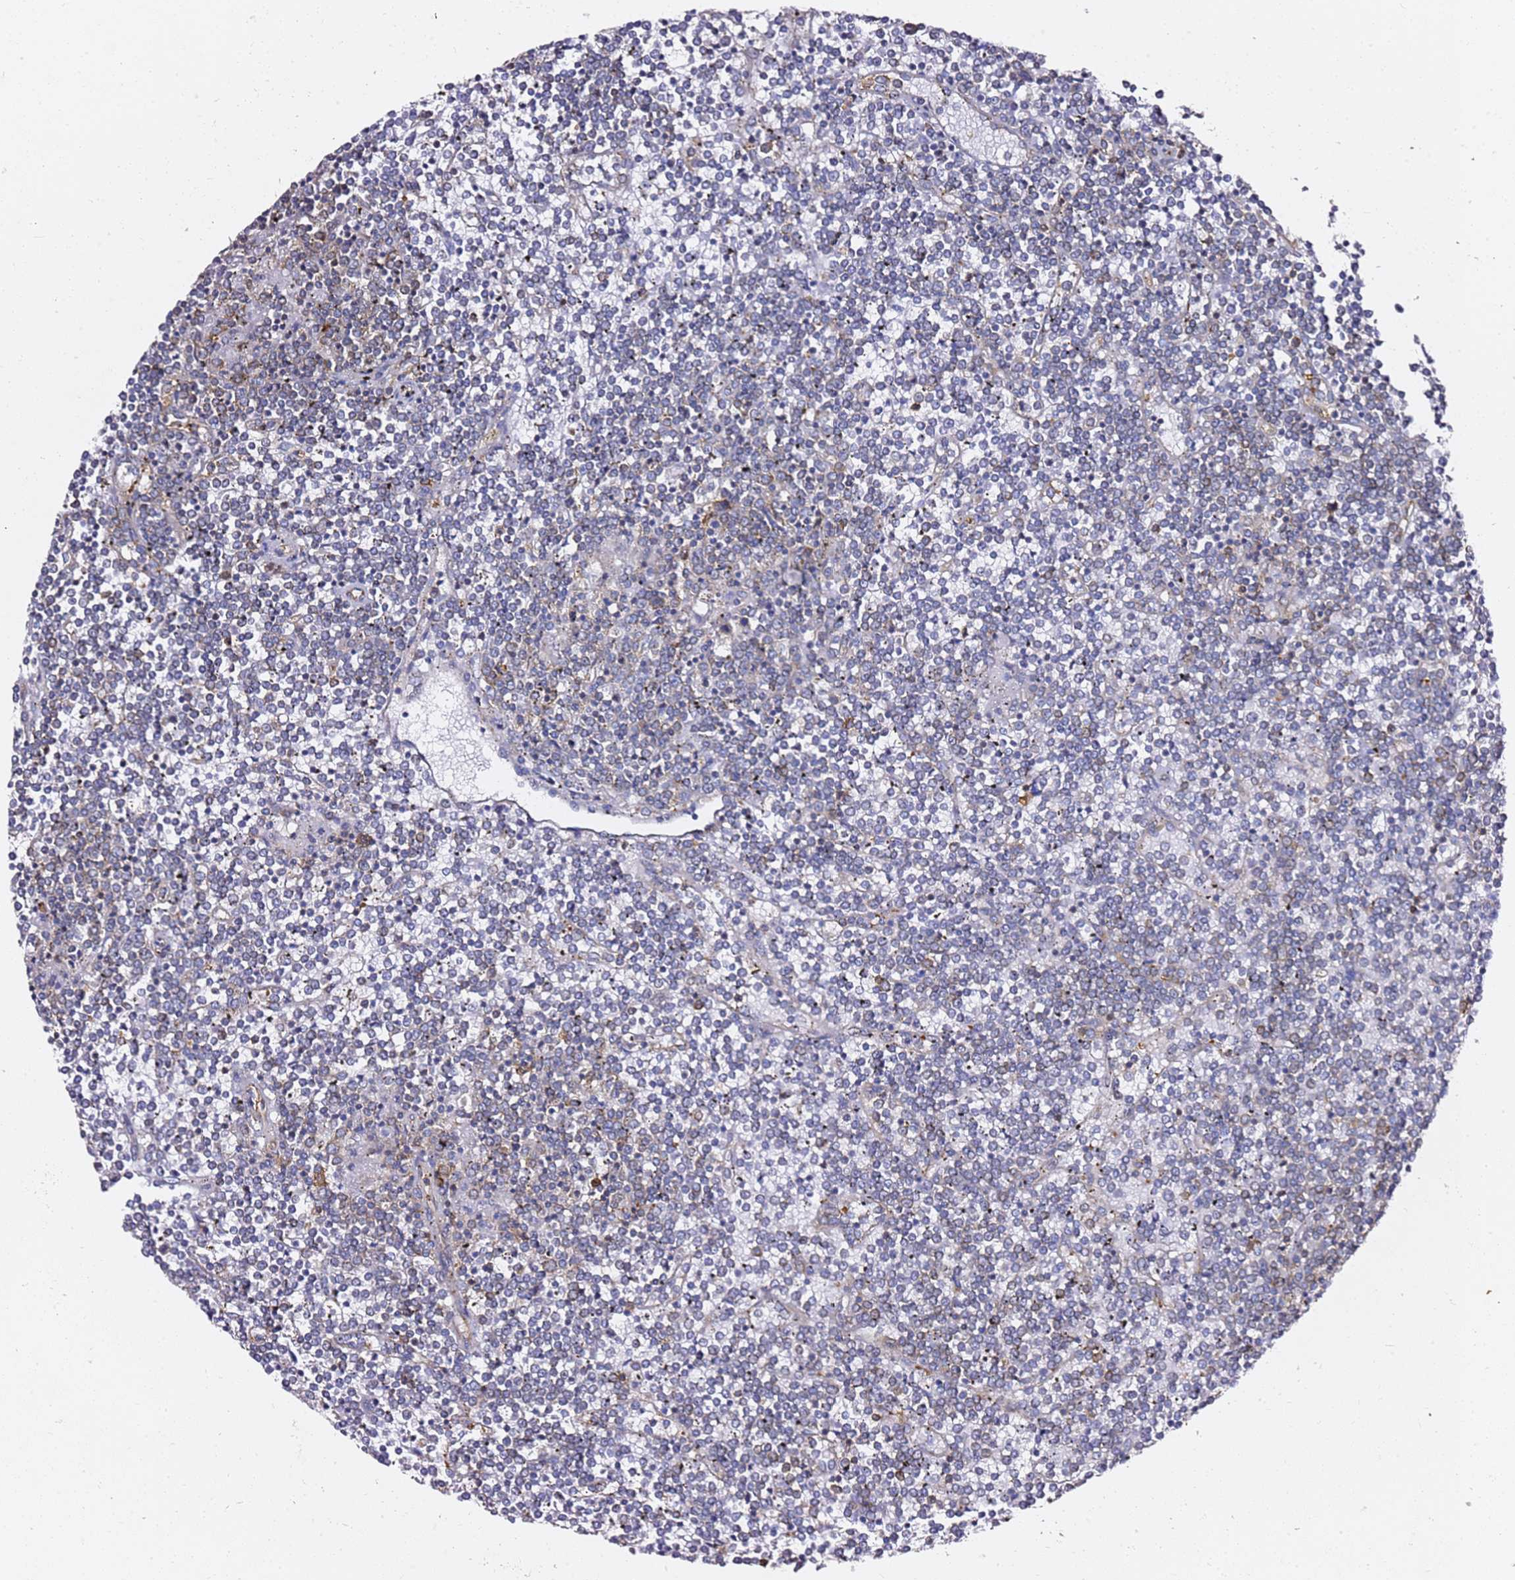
{"staining": {"intensity": "negative", "quantity": "none", "location": "none"}, "tissue": "lymphoma", "cell_type": "Tumor cells", "image_type": "cancer", "snomed": [{"axis": "morphology", "description": "Malignant lymphoma, non-Hodgkin's type, Low grade"}, {"axis": "topography", "description": "Spleen"}], "caption": "Tumor cells are negative for brown protein staining in low-grade malignant lymphoma, non-Hodgkin's type.", "gene": "TPST1", "patient": {"sex": "female", "age": 19}}